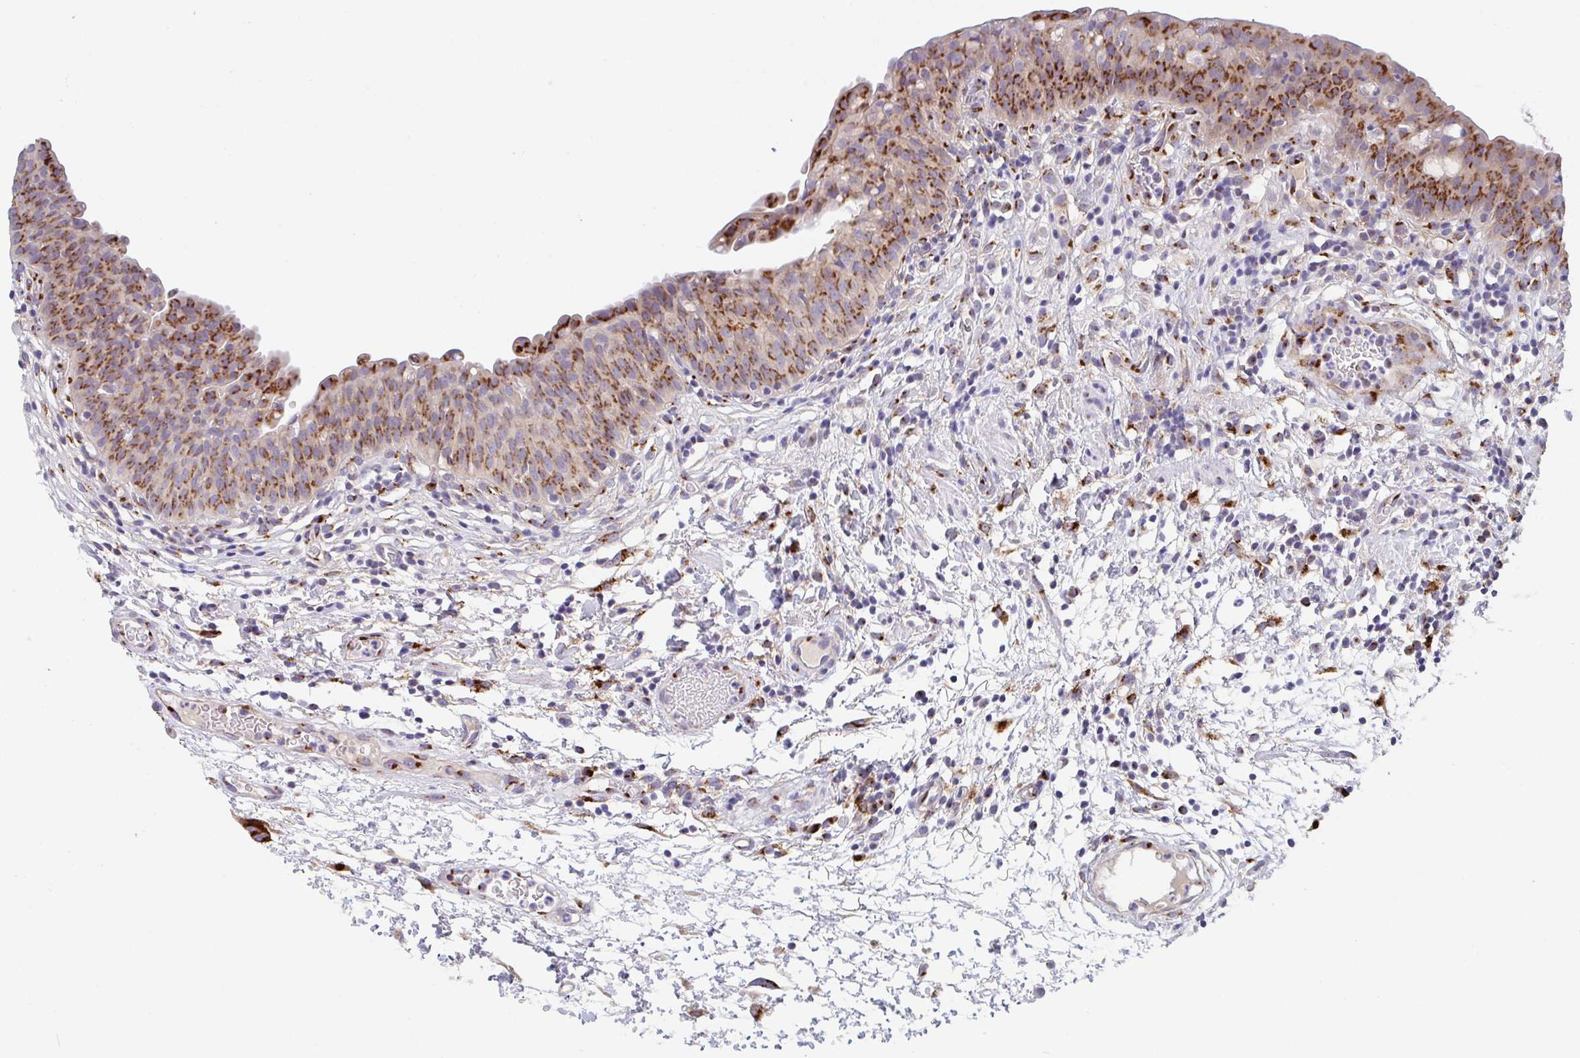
{"staining": {"intensity": "moderate", "quantity": ">75%", "location": "cytoplasmic/membranous"}, "tissue": "urinary bladder", "cell_type": "Urothelial cells", "image_type": "normal", "snomed": [{"axis": "morphology", "description": "Normal tissue, NOS"}, {"axis": "morphology", "description": "Inflammation, NOS"}, {"axis": "topography", "description": "Urinary bladder"}], "caption": "A brown stain shows moderate cytoplasmic/membranous expression of a protein in urothelial cells of unremarkable urinary bladder.", "gene": "PROSER3", "patient": {"sex": "male", "age": 57}}